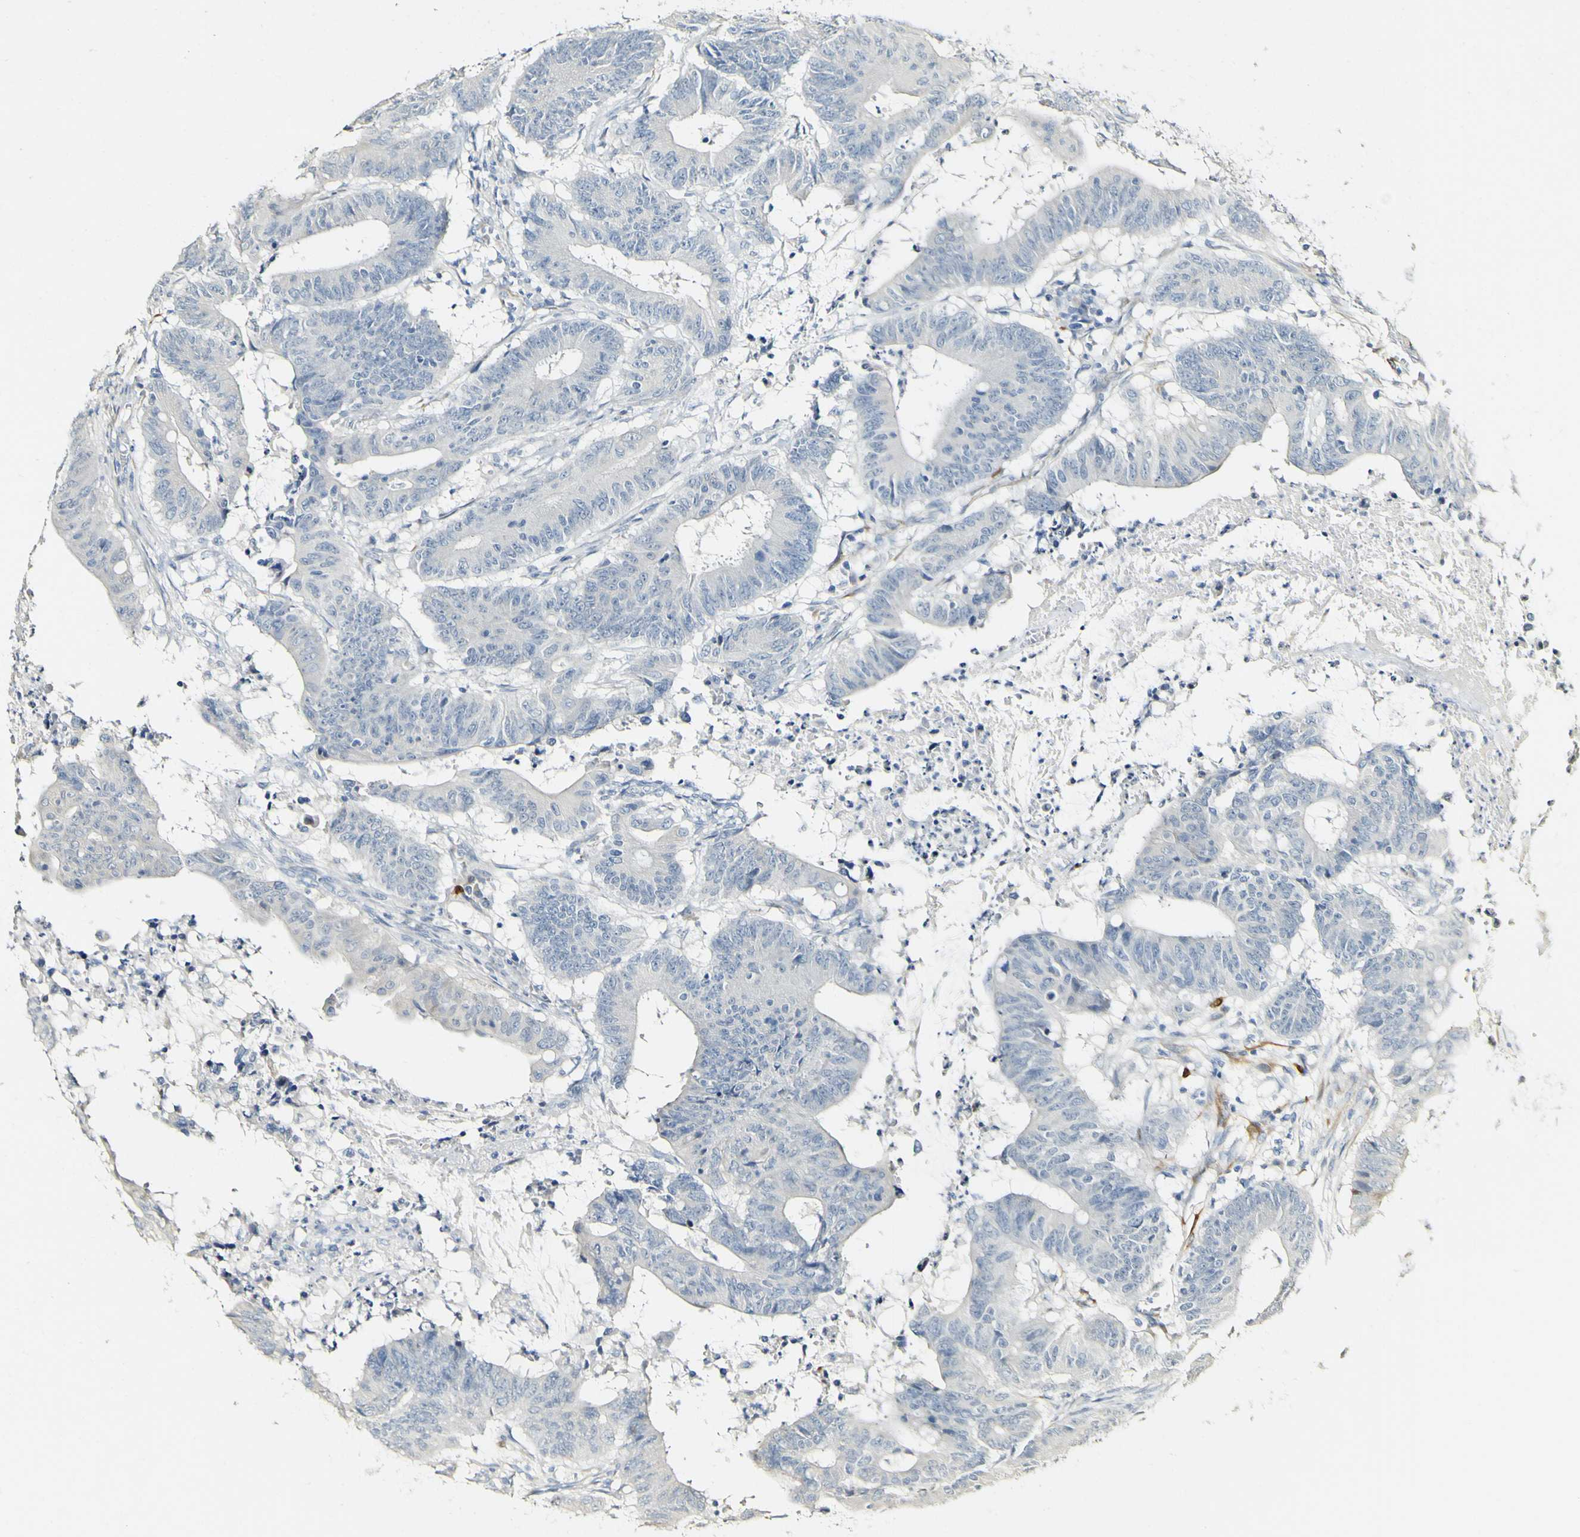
{"staining": {"intensity": "negative", "quantity": "none", "location": "none"}, "tissue": "colorectal cancer", "cell_type": "Tumor cells", "image_type": "cancer", "snomed": [{"axis": "morphology", "description": "Adenocarcinoma, NOS"}, {"axis": "topography", "description": "Colon"}], "caption": "A micrograph of colorectal adenocarcinoma stained for a protein shows no brown staining in tumor cells.", "gene": "FMO3", "patient": {"sex": "male", "age": 45}}